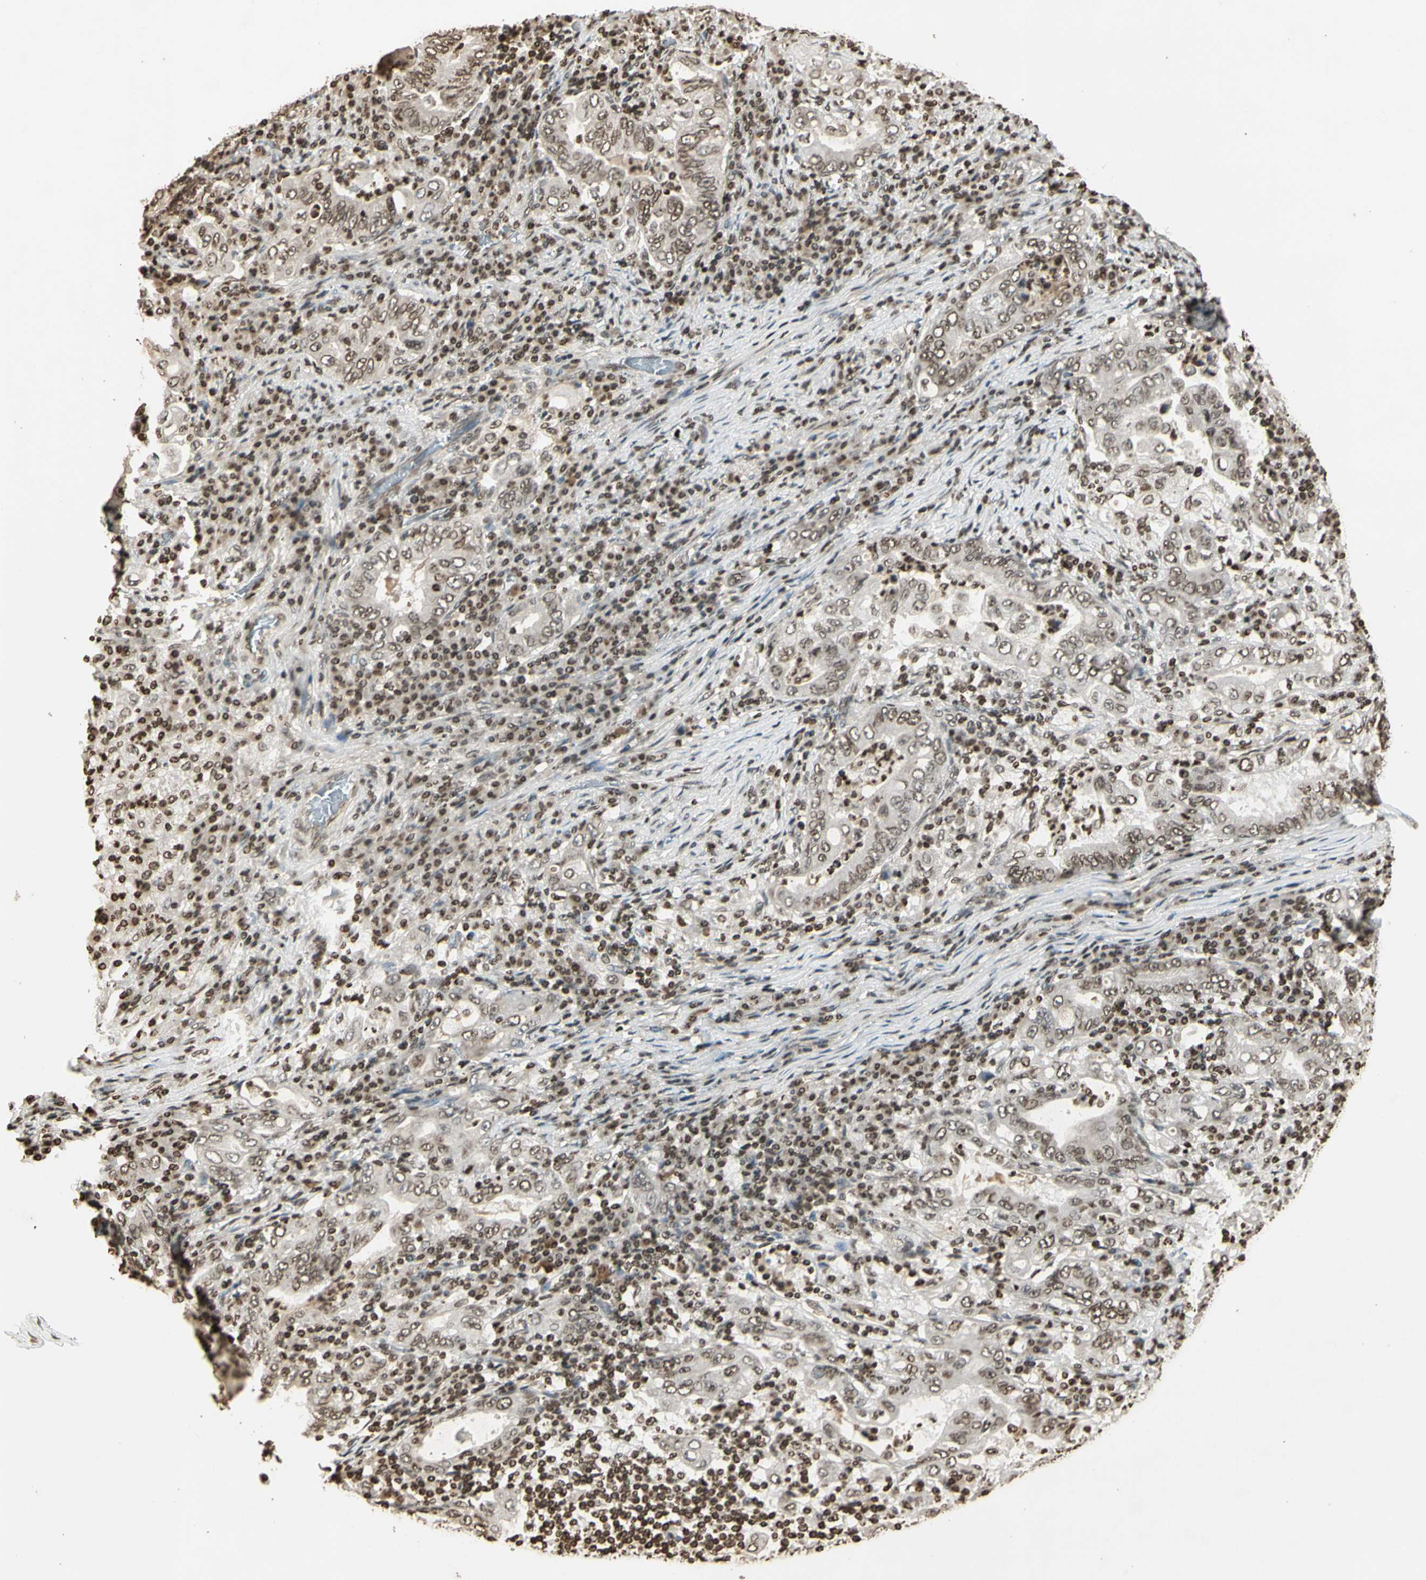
{"staining": {"intensity": "moderate", "quantity": "25%-75%", "location": "nuclear"}, "tissue": "stomach cancer", "cell_type": "Tumor cells", "image_type": "cancer", "snomed": [{"axis": "morphology", "description": "Normal tissue, NOS"}, {"axis": "morphology", "description": "Adenocarcinoma, NOS"}, {"axis": "topography", "description": "Esophagus"}, {"axis": "topography", "description": "Stomach, upper"}, {"axis": "topography", "description": "Peripheral nerve tissue"}], "caption": "Immunohistochemical staining of stomach cancer (adenocarcinoma) shows moderate nuclear protein positivity in approximately 25%-75% of tumor cells. The protein is shown in brown color, while the nuclei are stained blue.", "gene": "RORA", "patient": {"sex": "male", "age": 62}}